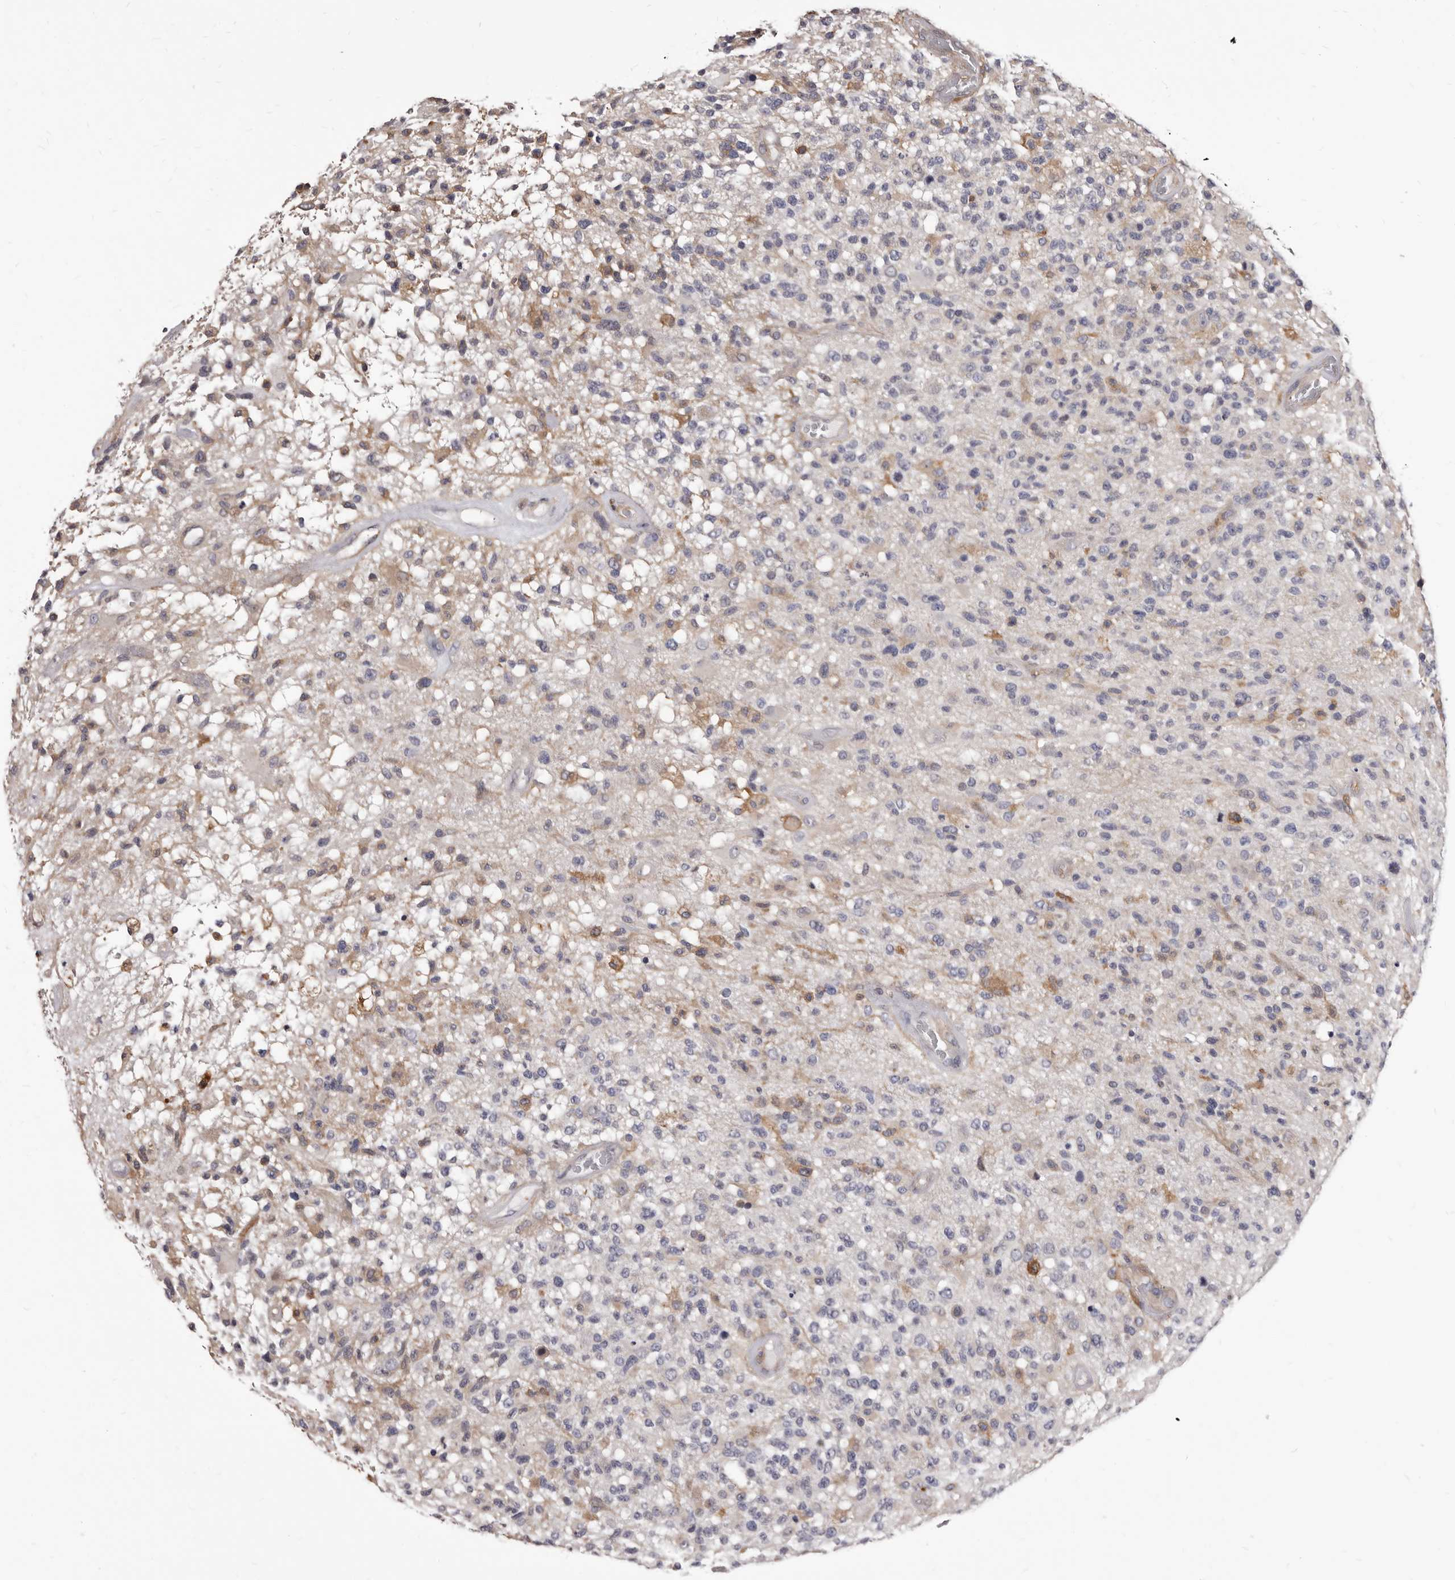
{"staining": {"intensity": "negative", "quantity": "none", "location": "none"}, "tissue": "glioma", "cell_type": "Tumor cells", "image_type": "cancer", "snomed": [{"axis": "morphology", "description": "Glioma, malignant, High grade"}, {"axis": "morphology", "description": "Glioblastoma, NOS"}, {"axis": "topography", "description": "Brain"}], "caption": "IHC image of human glioblastoma stained for a protein (brown), which displays no positivity in tumor cells.", "gene": "NIBAN1", "patient": {"sex": "male", "age": 60}}